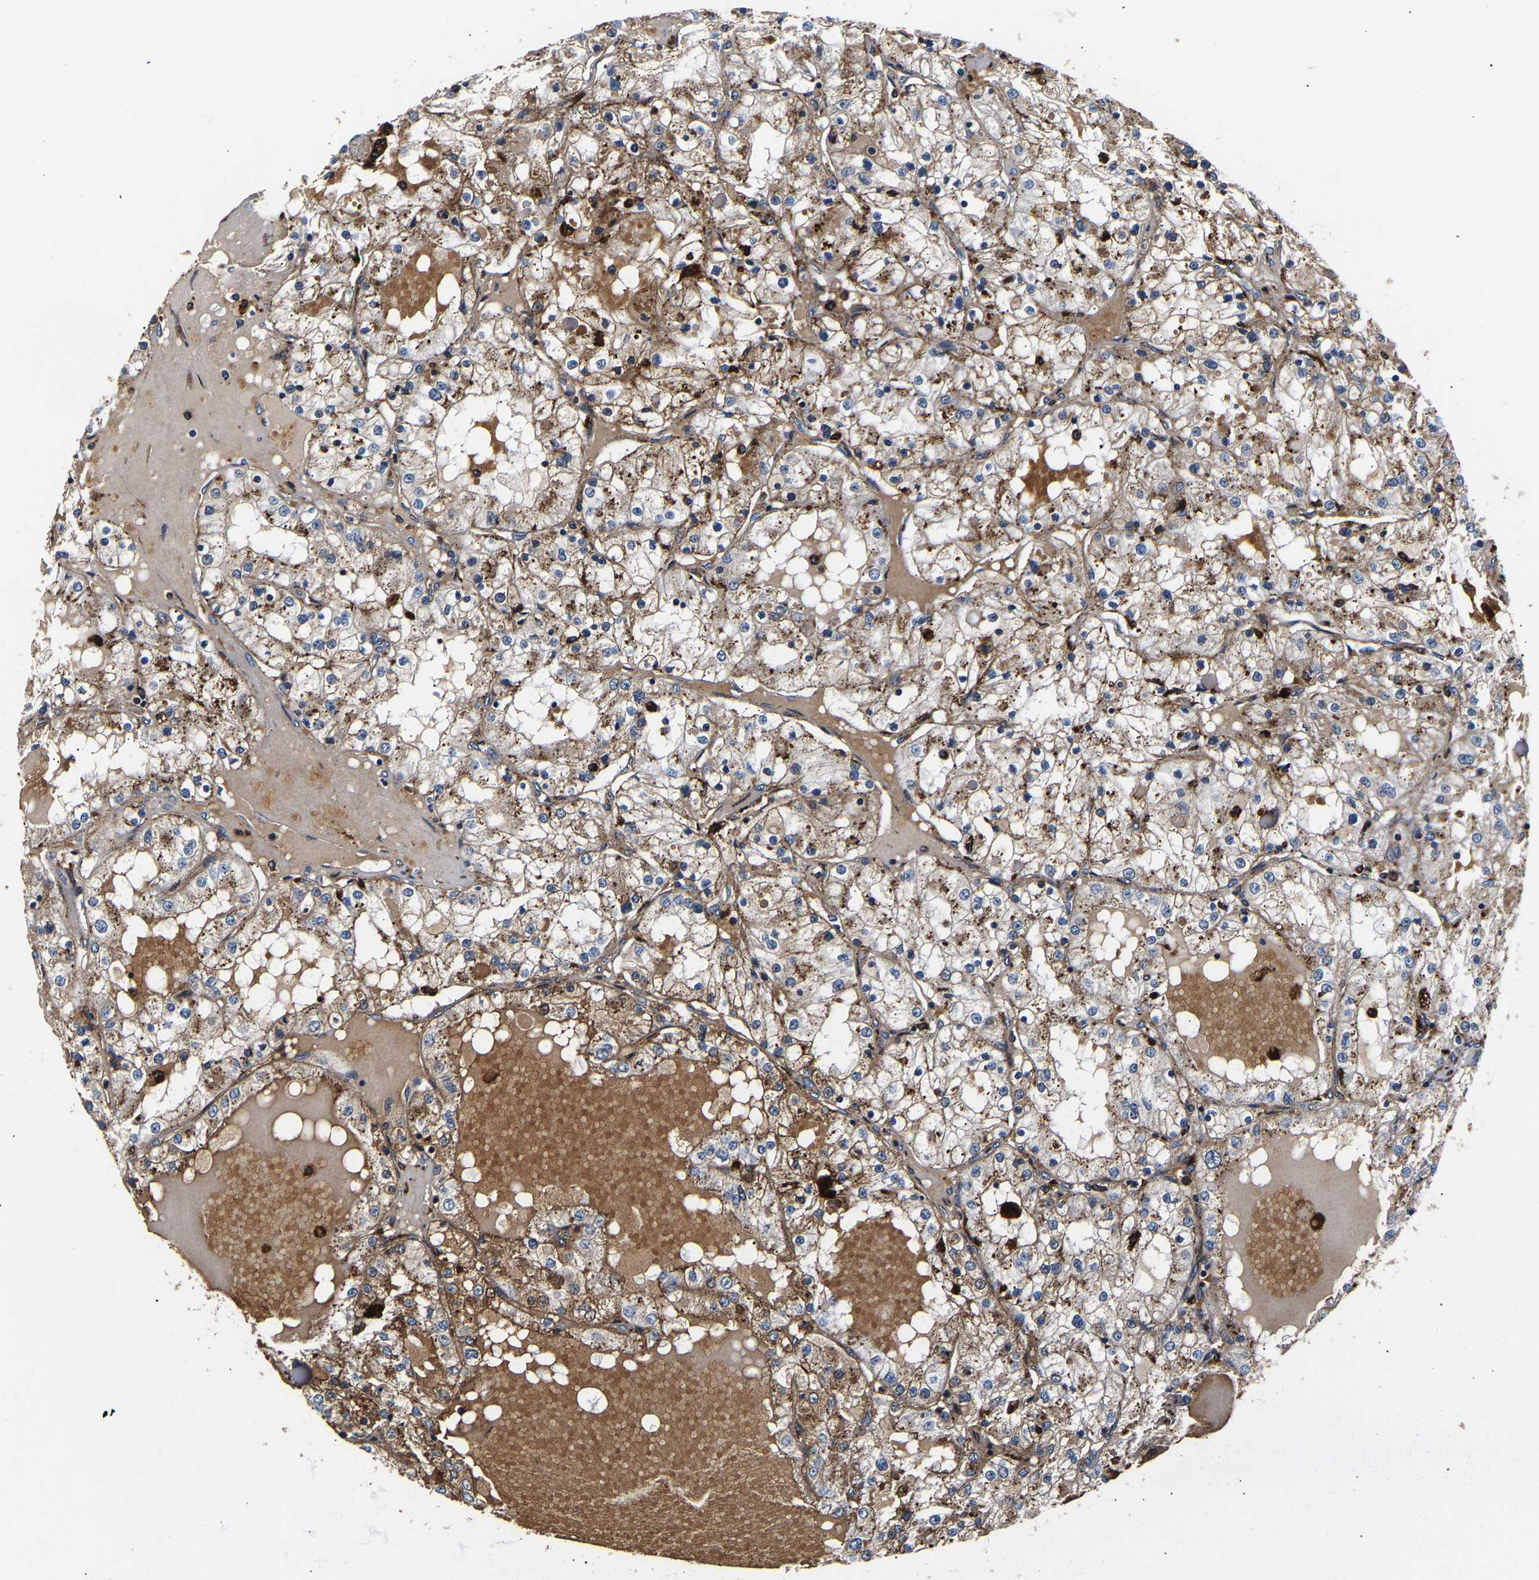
{"staining": {"intensity": "moderate", "quantity": ">75%", "location": "cytoplasmic/membranous"}, "tissue": "renal cancer", "cell_type": "Tumor cells", "image_type": "cancer", "snomed": [{"axis": "morphology", "description": "Adenocarcinoma, NOS"}, {"axis": "topography", "description": "Kidney"}], "caption": "The histopathology image reveals staining of renal cancer, revealing moderate cytoplasmic/membranous protein positivity (brown color) within tumor cells. Using DAB (3,3'-diaminobenzidine) (brown) and hematoxylin (blue) stains, captured at high magnification using brightfield microscopy.", "gene": "SMU1", "patient": {"sex": "male", "age": 68}}